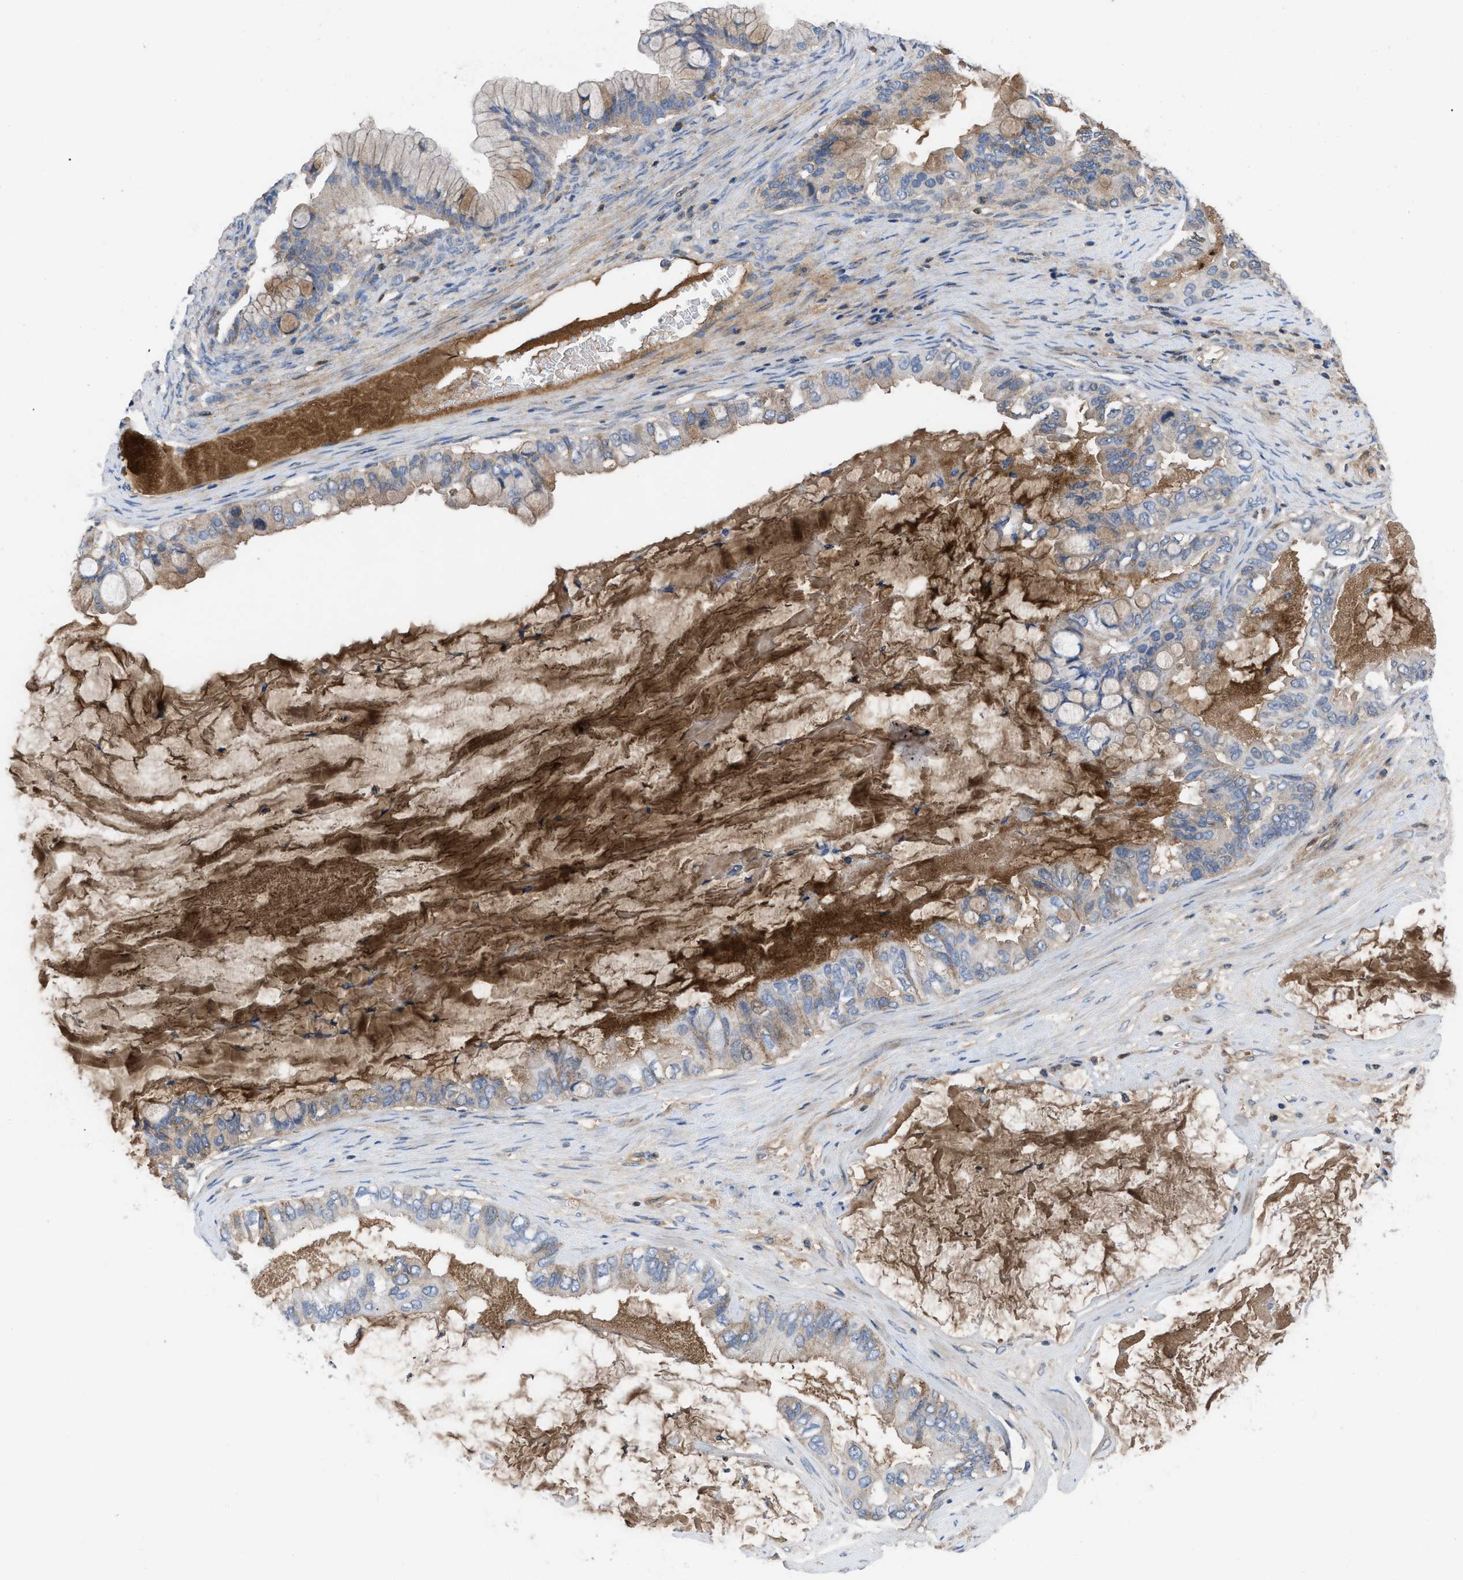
{"staining": {"intensity": "weak", "quantity": ">75%", "location": "cytoplasmic/membranous,nuclear"}, "tissue": "ovarian cancer", "cell_type": "Tumor cells", "image_type": "cancer", "snomed": [{"axis": "morphology", "description": "Cystadenocarcinoma, mucinous, NOS"}, {"axis": "topography", "description": "Ovary"}], "caption": "A high-resolution photomicrograph shows IHC staining of ovarian mucinous cystadenocarcinoma, which reveals weak cytoplasmic/membranous and nuclear positivity in approximately >75% of tumor cells.", "gene": "HPX", "patient": {"sex": "female", "age": 80}}